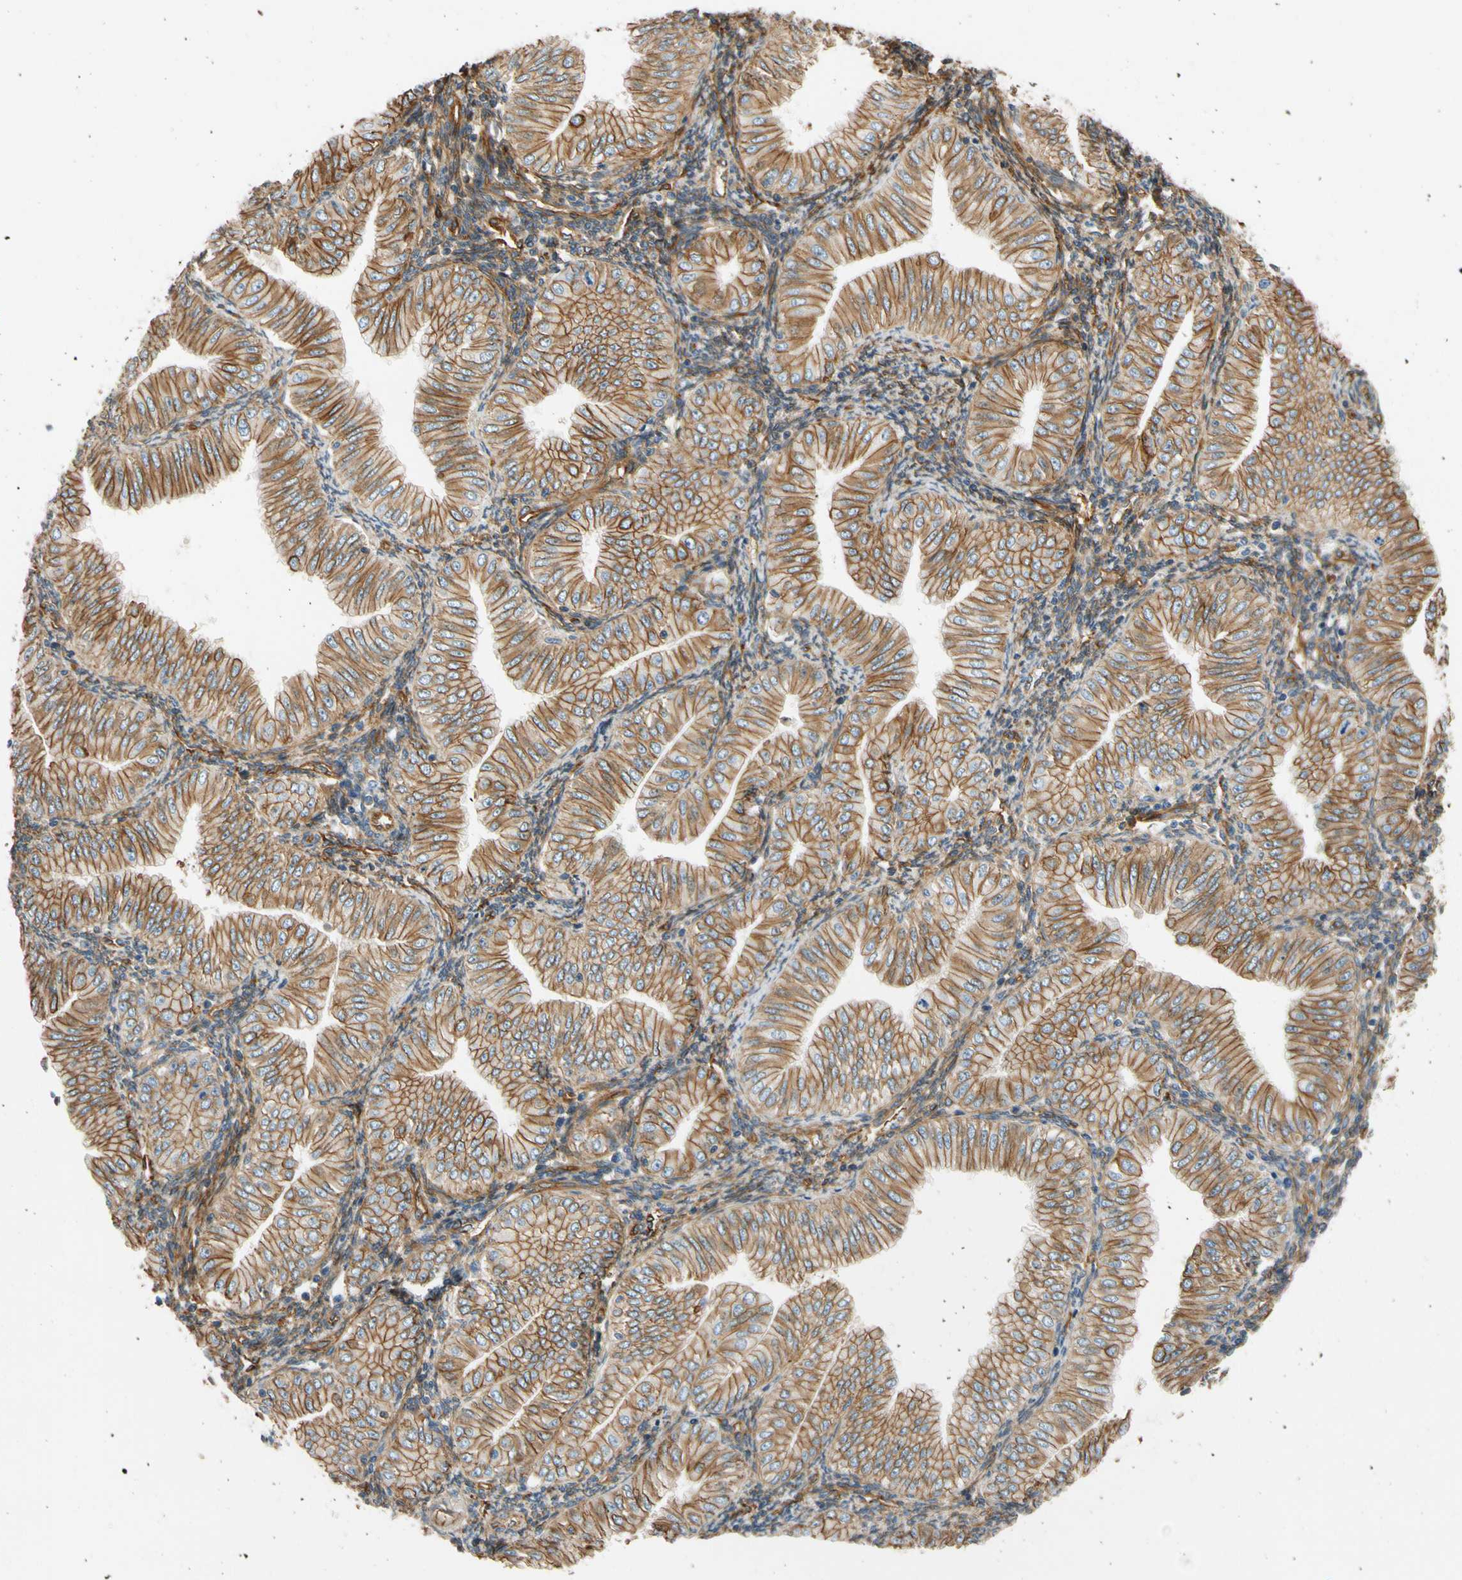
{"staining": {"intensity": "moderate", "quantity": ">75%", "location": "cytoplasmic/membranous"}, "tissue": "endometrial cancer", "cell_type": "Tumor cells", "image_type": "cancer", "snomed": [{"axis": "morphology", "description": "Normal tissue, NOS"}, {"axis": "morphology", "description": "Adenocarcinoma, NOS"}, {"axis": "topography", "description": "Endometrium"}], "caption": "Tumor cells exhibit medium levels of moderate cytoplasmic/membranous expression in about >75% of cells in endometrial cancer (adenocarcinoma).", "gene": "SPTAN1", "patient": {"sex": "female", "age": 53}}